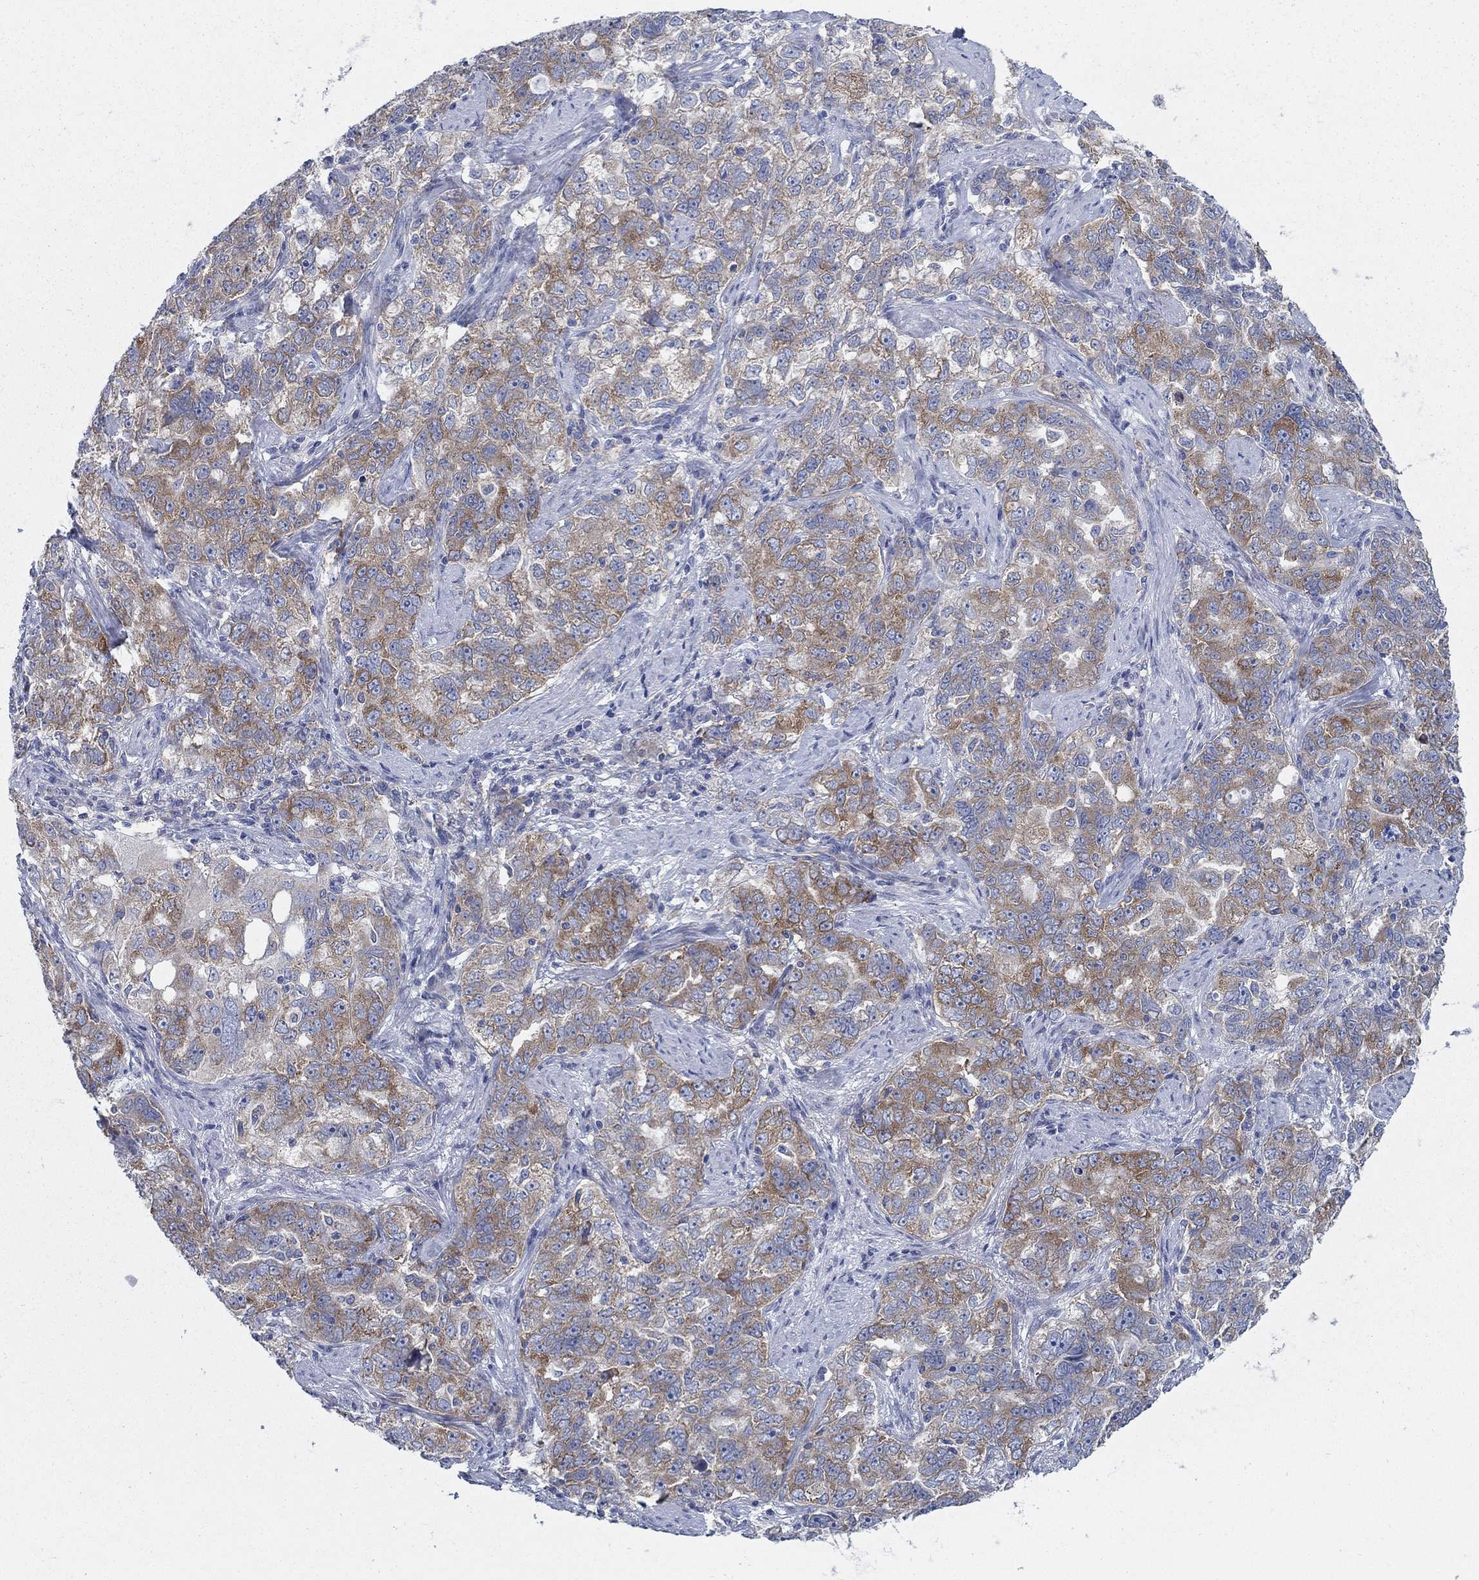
{"staining": {"intensity": "moderate", "quantity": "25%-75%", "location": "cytoplasmic/membranous"}, "tissue": "ovarian cancer", "cell_type": "Tumor cells", "image_type": "cancer", "snomed": [{"axis": "morphology", "description": "Cystadenocarcinoma, serous, NOS"}, {"axis": "topography", "description": "Ovary"}], "caption": "IHC micrograph of ovarian cancer (serous cystadenocarcinoma) stained for a protein (brown), which demonstrates medium levels of moderate cytoplasmic/membranous positivity in approximately 25%-75% of tumor cells.", "gene": "TMEM59", "patient": {"sex": "female", "age": 51}}